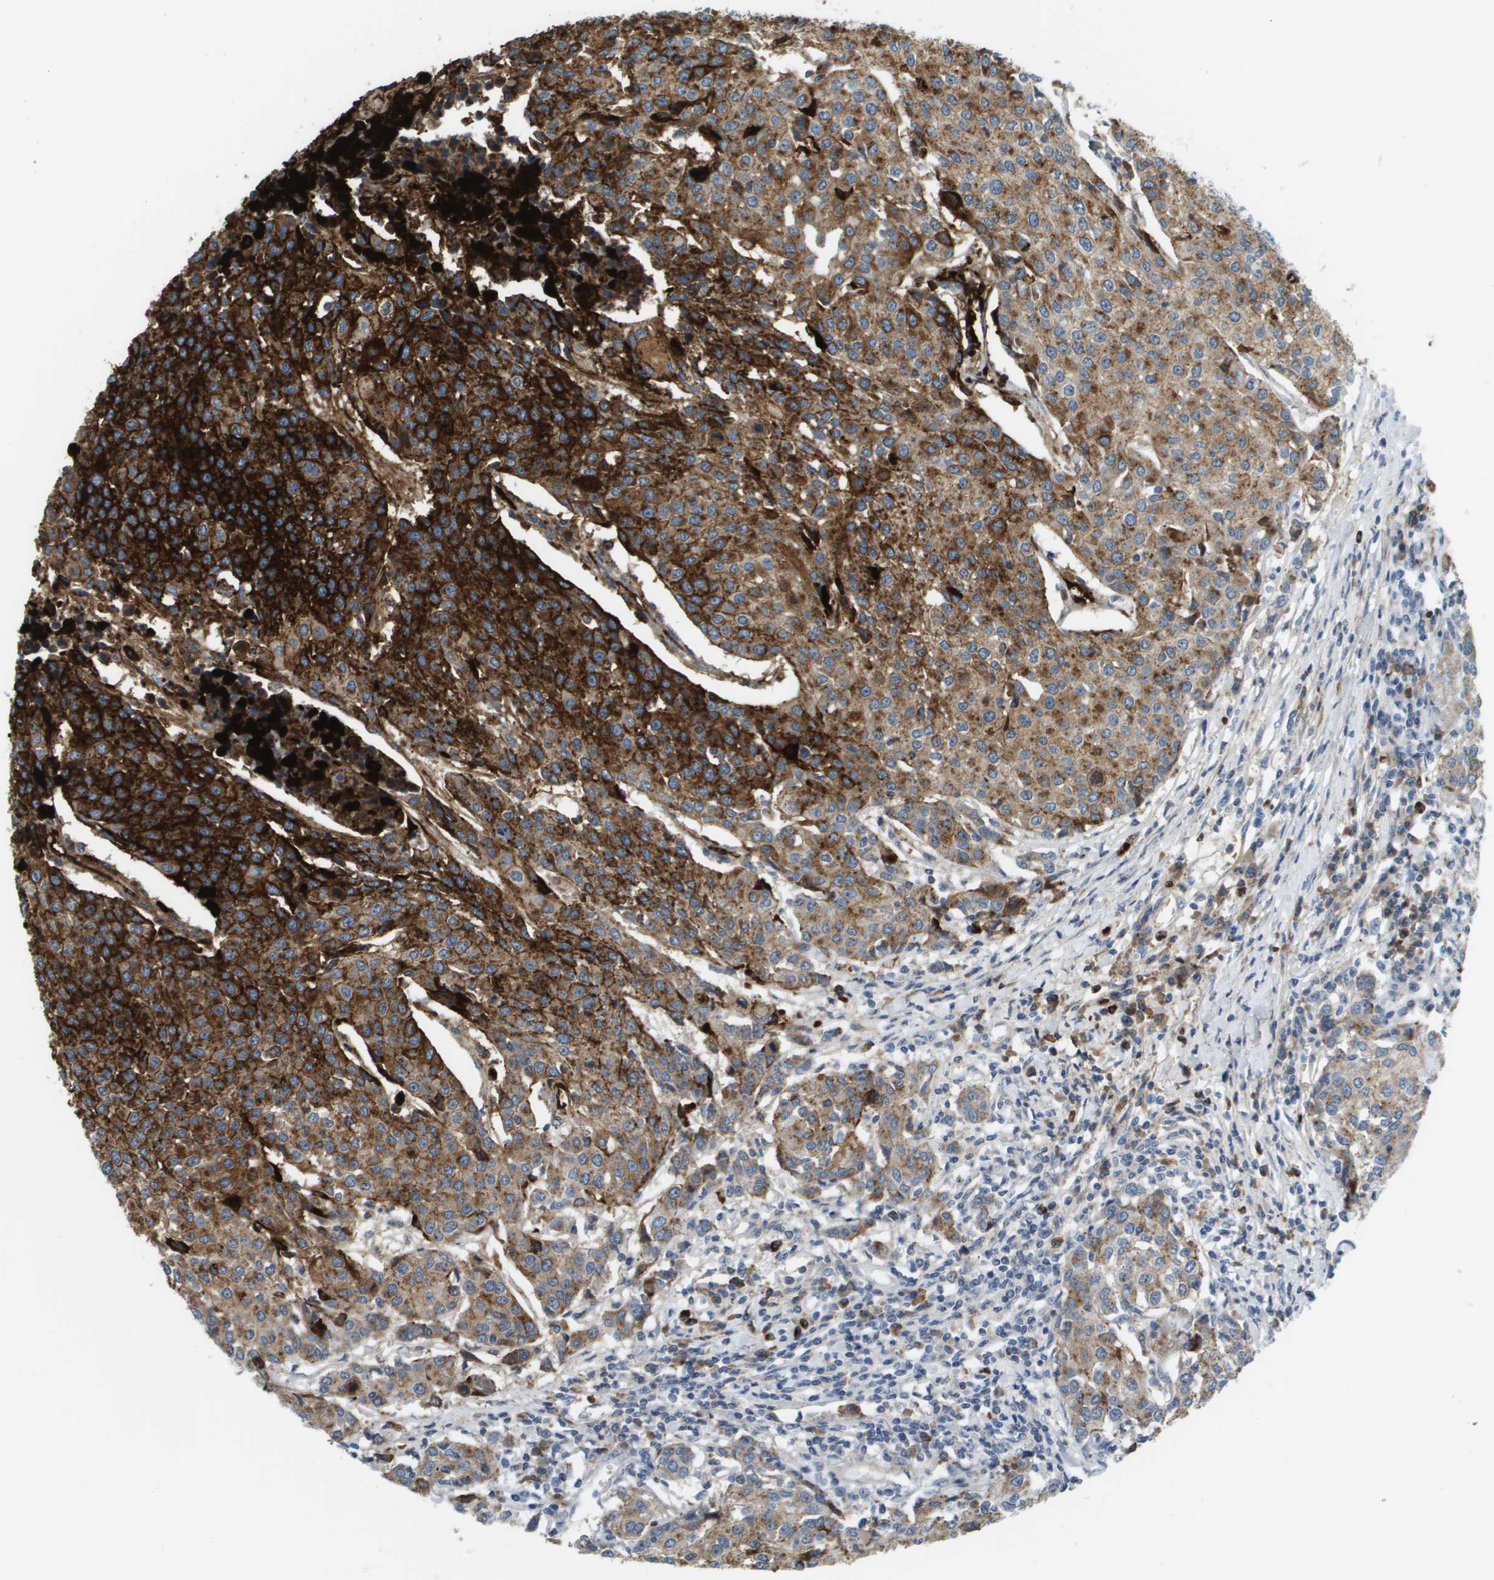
{"staining": {"intensity": "strong", "quantity": ">75%", "location": "cytoplasmic/membranous"}, "tissue": "urothelial cancer", "cell_type": "Tumor cells", "image_type": "cancer", "snomed": [{"axis": "morphology", "description": "Urothelial carcinoma, High grade"}, {"axis": "topography", "description": "Urinary bladder"}], "caption": "The photomicrograph demonstrates staining of high-grade urothelial carcinoma, revealing strong cytoplasmic/membranous protein expression (brown color) within tumor cells.", "gene": "SDC1", "patient": {"sex": "female", "age": 85}}